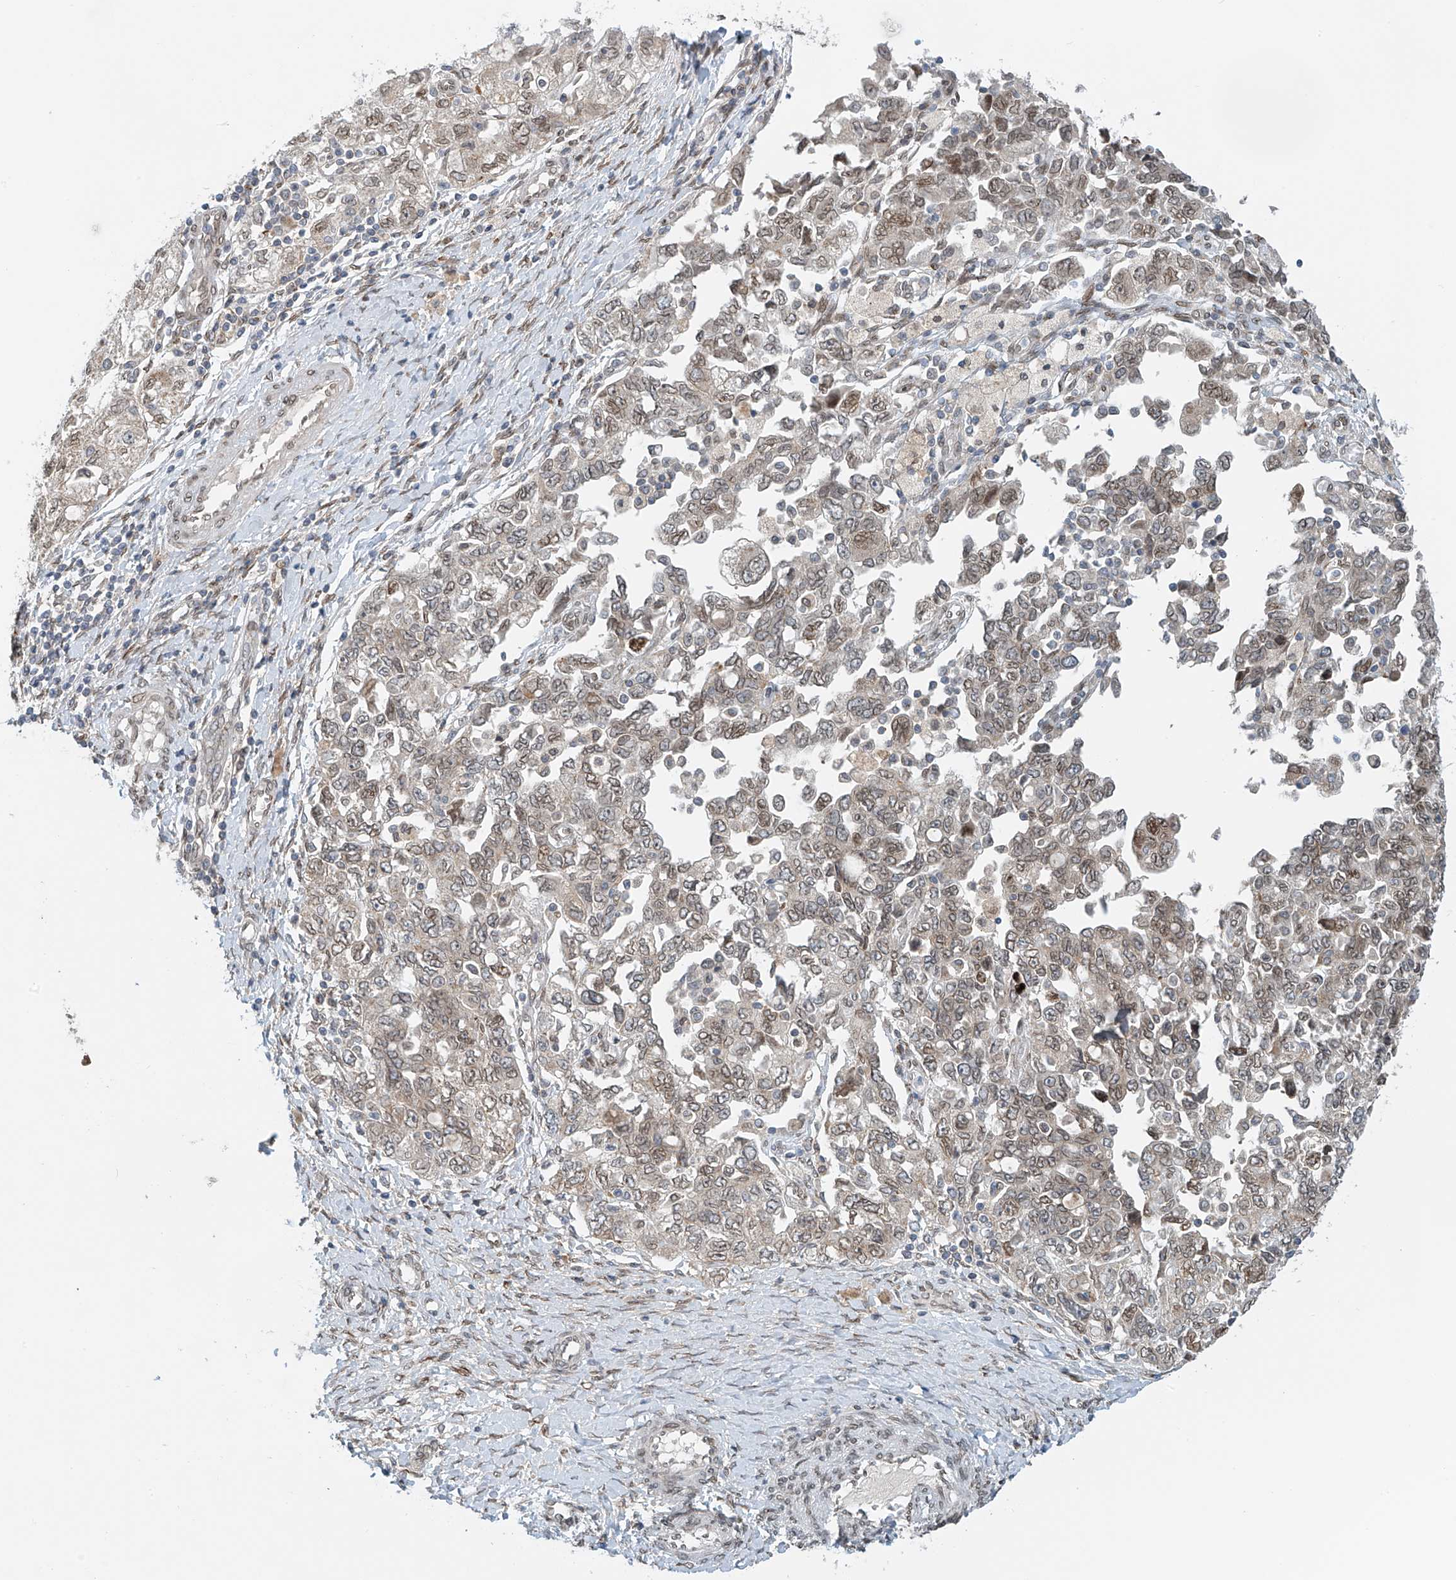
{"staining": {"intensity": "weak", "quantity": "25%-75%", "location": "cytoplasmic/membranous,nuclear"}, "tissue": "ovarian cancer", "cell_type": "Tumor cells", "image_type": "cancer", "snomed": [{"axis": "morphology", "description": "Carcinoma, NOS"}, {"axis": "morphology", "description": "Cystadenocarcinoma, serous, NOS"}, {"axis": "topography", "description": "Ovary"}], "caption": "Weak cytoplasmic/membranous and nuclear protein positivity is identified in approximately 25%-75% of tumor cells in ovarian cancer (carcinoma).", "gene": "STARD9", "patient": {"sex": "female", "age": 69}}